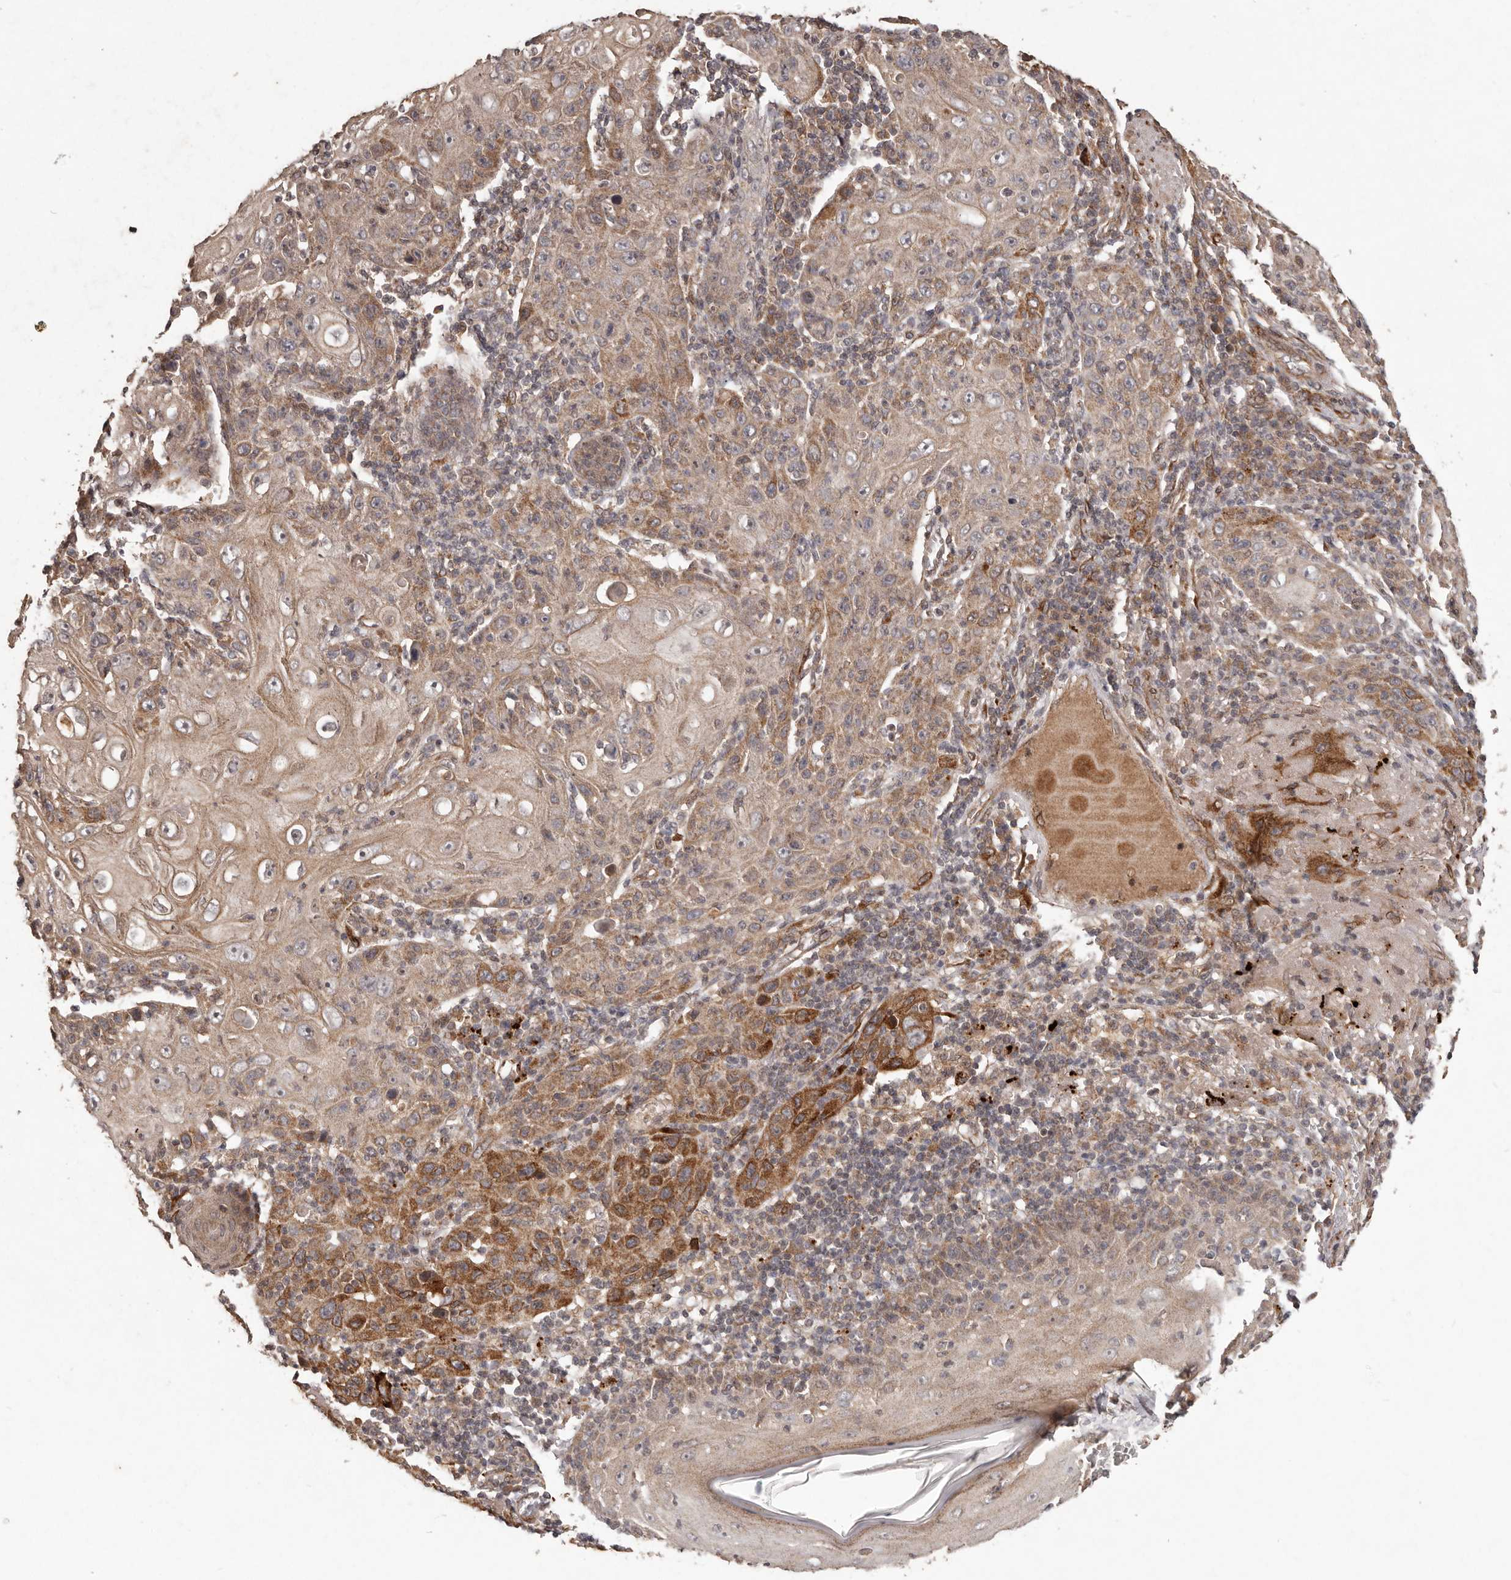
{"staining": {"intensity": "moderate", "quantity": ">75%", "location": "cytoplasmic/membranous"}, "tissue": "skin cancer", "cell_type": "Tumor cells", "image_type": "cancer", "snomed": [{"axis": "morphology", "description": "Squamous cell carcinoma, NOS"}, {"axis": "topography", "description": "Skin"}], "caption": "Immunohistochemistry image of neoplastic tissue: human squamous cell carcinoma (skin) stained using IHC exhibits medium levels of moderate protein expression localized specifically in the cytoplasmic/membranous of tumor cells, appearing as a cytoplasmic/membranous brown color.", "gene": "PLOD2", "patient": {"sex": "female", "age": 88}}